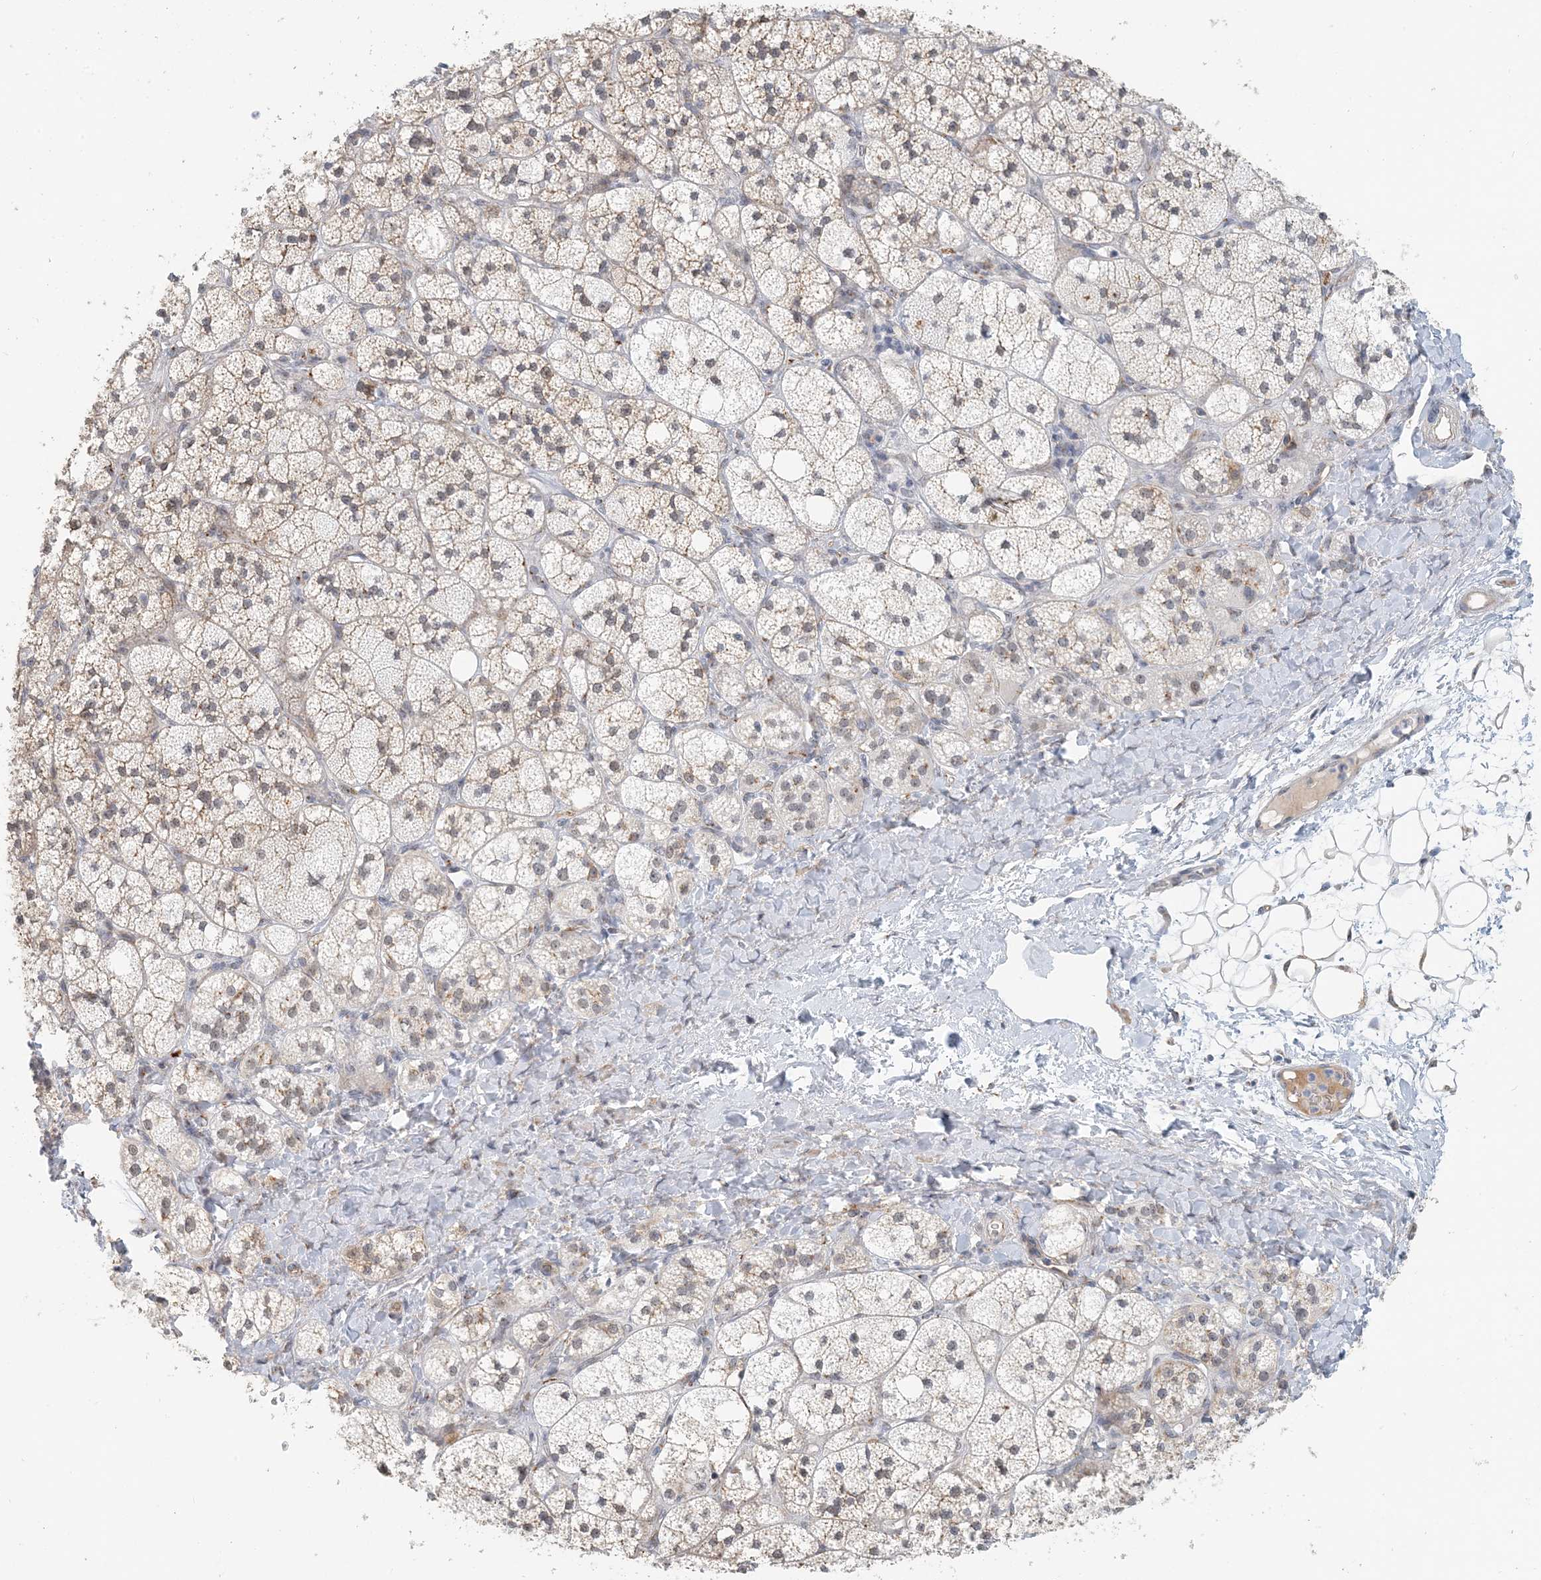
{"staining": {"intensity": "moderate", "quantity": "25%-75%", "location": "cytoplasmic/membranous"}, "tissue": "adrenal gland", "cell_type": "Glandular cells", "image_type": "normal", "snomed": [{"axis": "morphology", "description": "Normal tissue, NOS"}, {"axis": "topography", "description": "Adrenal gland"}], "caption": "Brown immunohistochemical staining in benign human adrenal gland exhibits moderate cytoplasmic/membranous staining in about 25%-75% of glandular cells. (brown staining indicates protein expression, while blue staining denotes nuclei).", "gene": "ZCCHC4", "patient": {"sex": "male", "age": 61}}